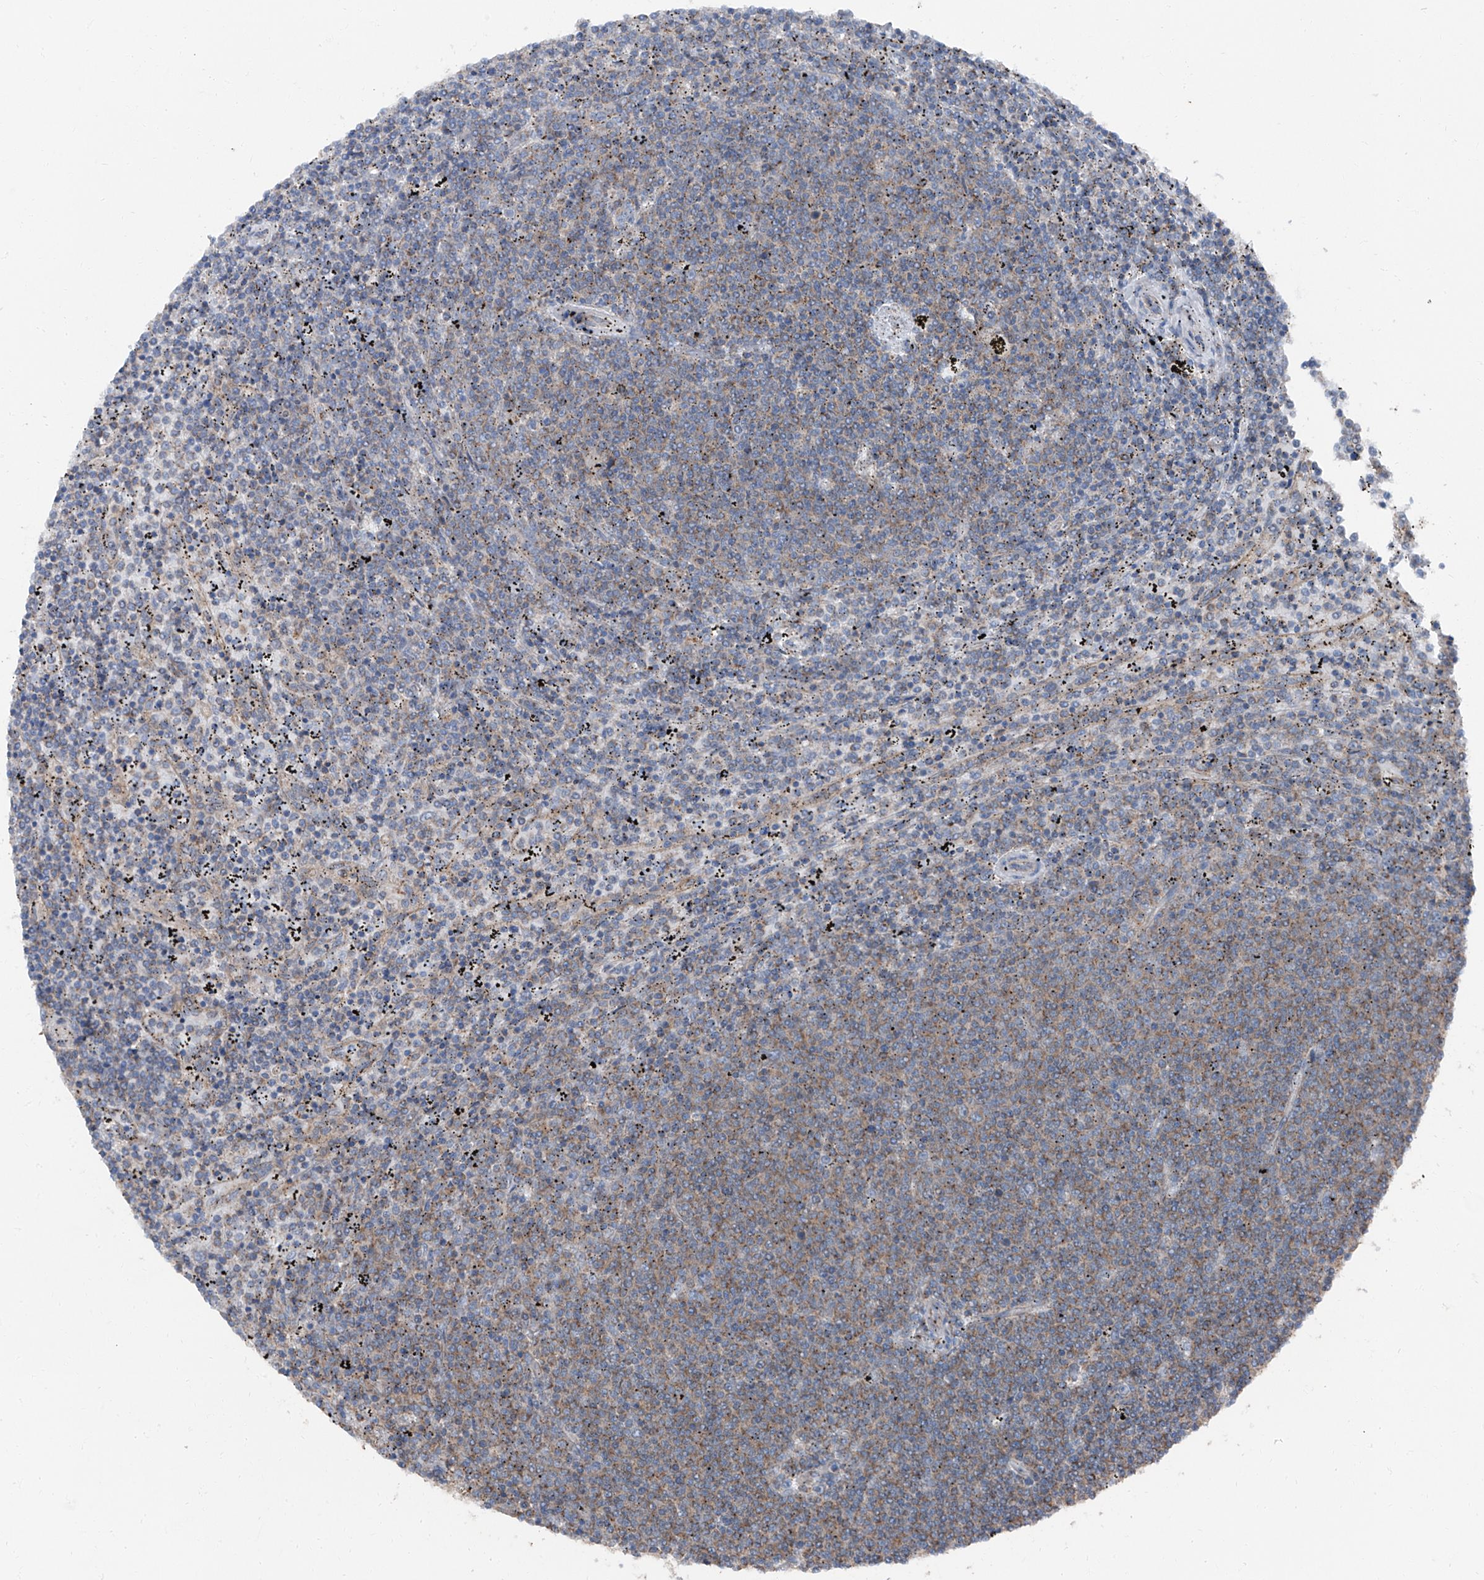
{"staining": {"intensity": "negative", "quantity": "none", "location": "none"}, "tissue": "lymphoma", "cell_type": "Tumor cells", "image_type": "cancer", "snomed": [{"axis": "morphology", "description": "Malignant lymphoma, non-Hodgkin's type, Low grade"}, {"axis": "topography", "description": "Spleen"}], "caption": "The photomicrograph shows no significant positivity in tumor cells of malignant lymphoma, non-Hodgkin's type (low-grade). Nuclei are stained in blue.", "gene": "GPR142", "patient": {"sex": "female", "age": 50}}